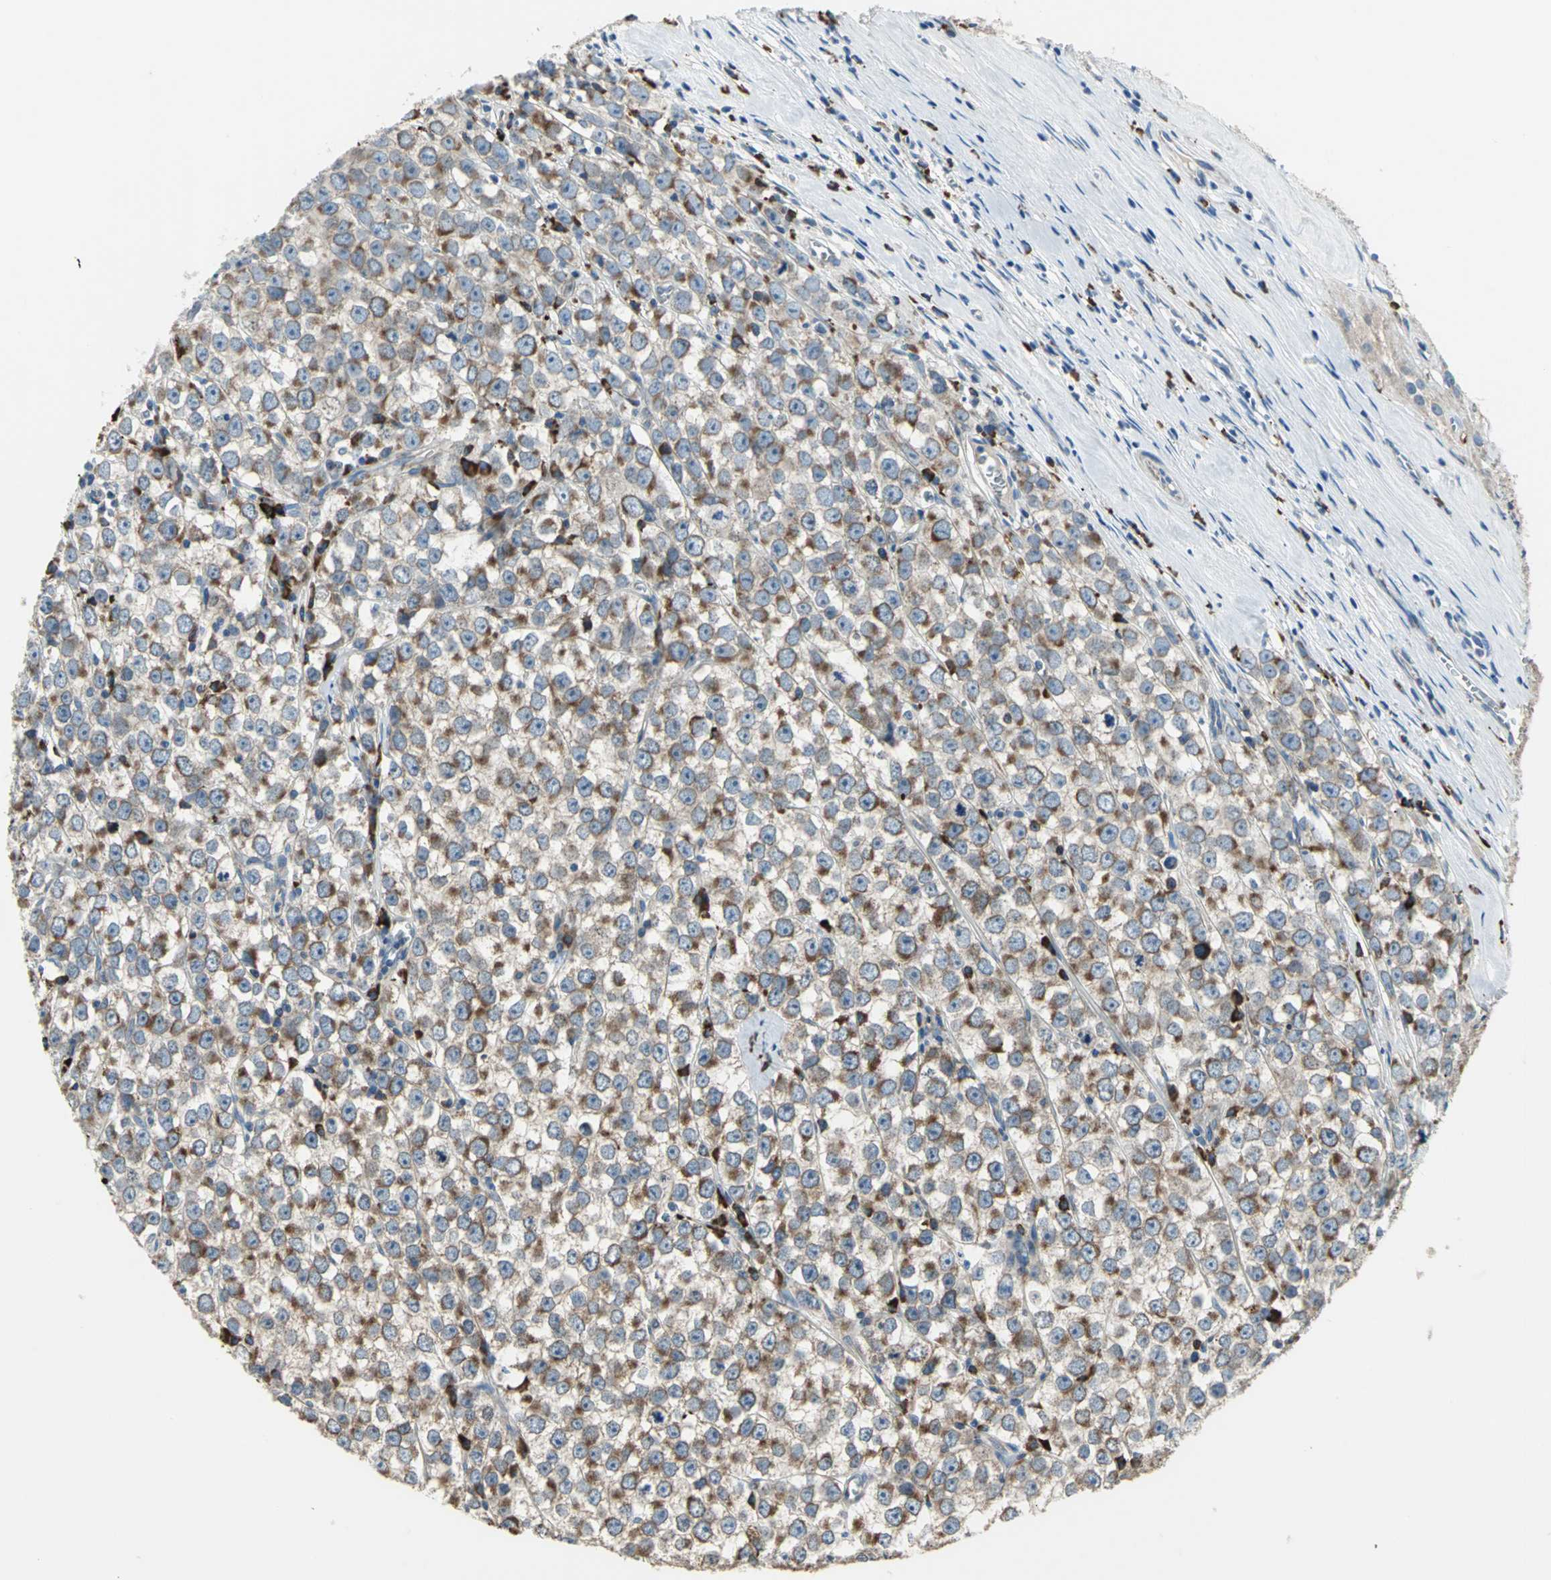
{"staining": {"intensity": "strong", "quantity": ">75%", "location": "cytoplasmic/membranous"}, "tissue": "testis cancer", "cell_type": "Tumor cells", "image_type": "cancer", "snomed": [{"axis": "morphology", "description": "Seminoma, NOS"}, {"axis": "morphology", "description": "Carcinoma, Embryonal, NOS"}, {"axis": "topography", "description": "Testis"}], "caption": "The photomicrograph exhibits staining of seminoma (testis), revealing strong cytoplasmic/membranous protein positivity (brown color) within tumor cells.", "gene": "TULP4", "patient": {"sex": "male", "age": 52}}